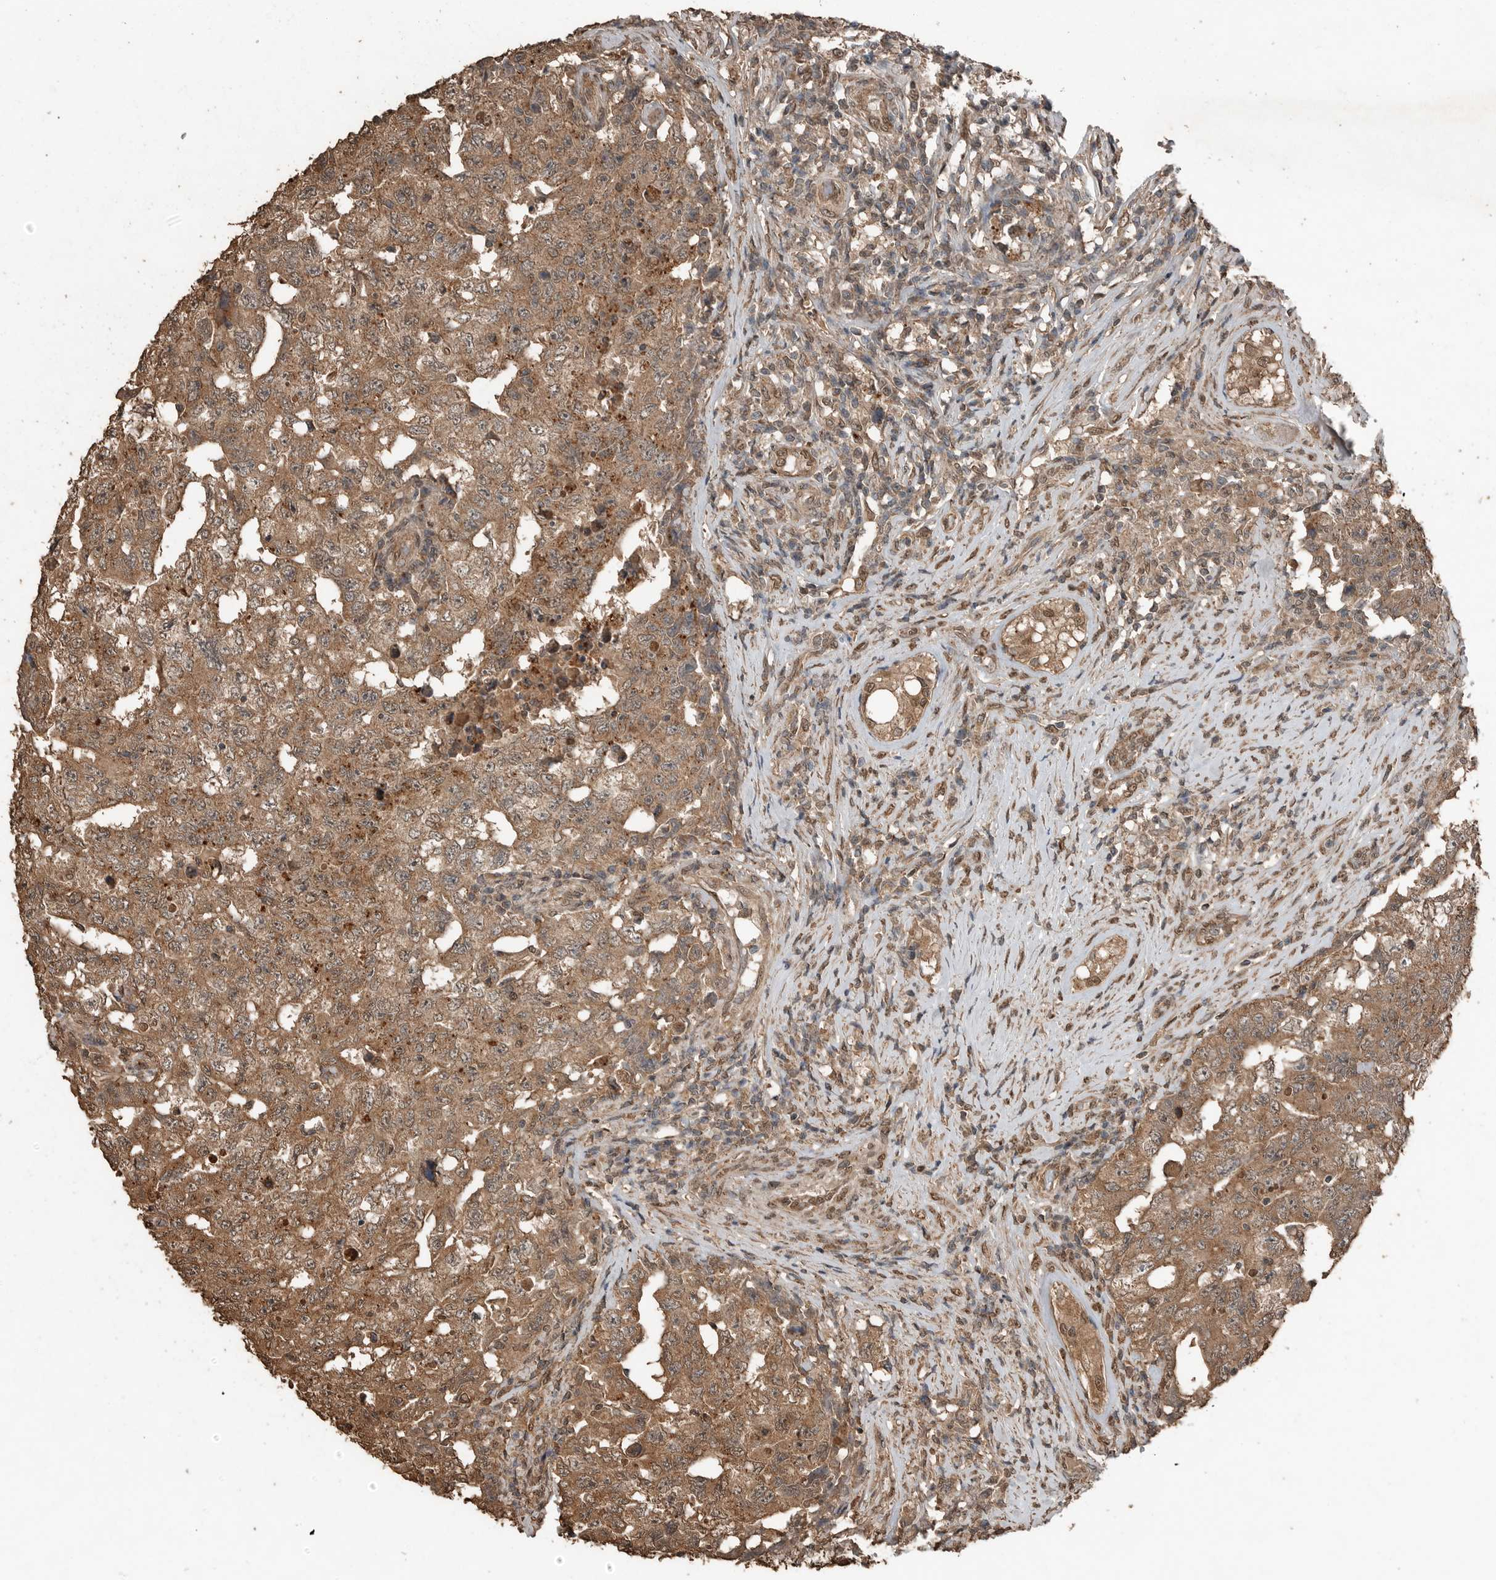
{"staining": {"intensity": "moderate", "quantity": ">75%", "location": "cytoplasmic/membranous"}, "tissue": "testis cancer", "cell_type": "Tumor cells", "image_type": "cancer", "snomed": [{"axis": "morphology", "description": "Carcinoma, Embryonal, NOS"}, {"axis": "topography", "description": "Testis"}], "caption": "Protein staining displays moderate cytoplasmic/membranous expression in about >75% of tumor cells in testis cancer (embryonal carcinoma).", "gene": "BLZF1", "patient": {"sex": "male", "age": 26}}